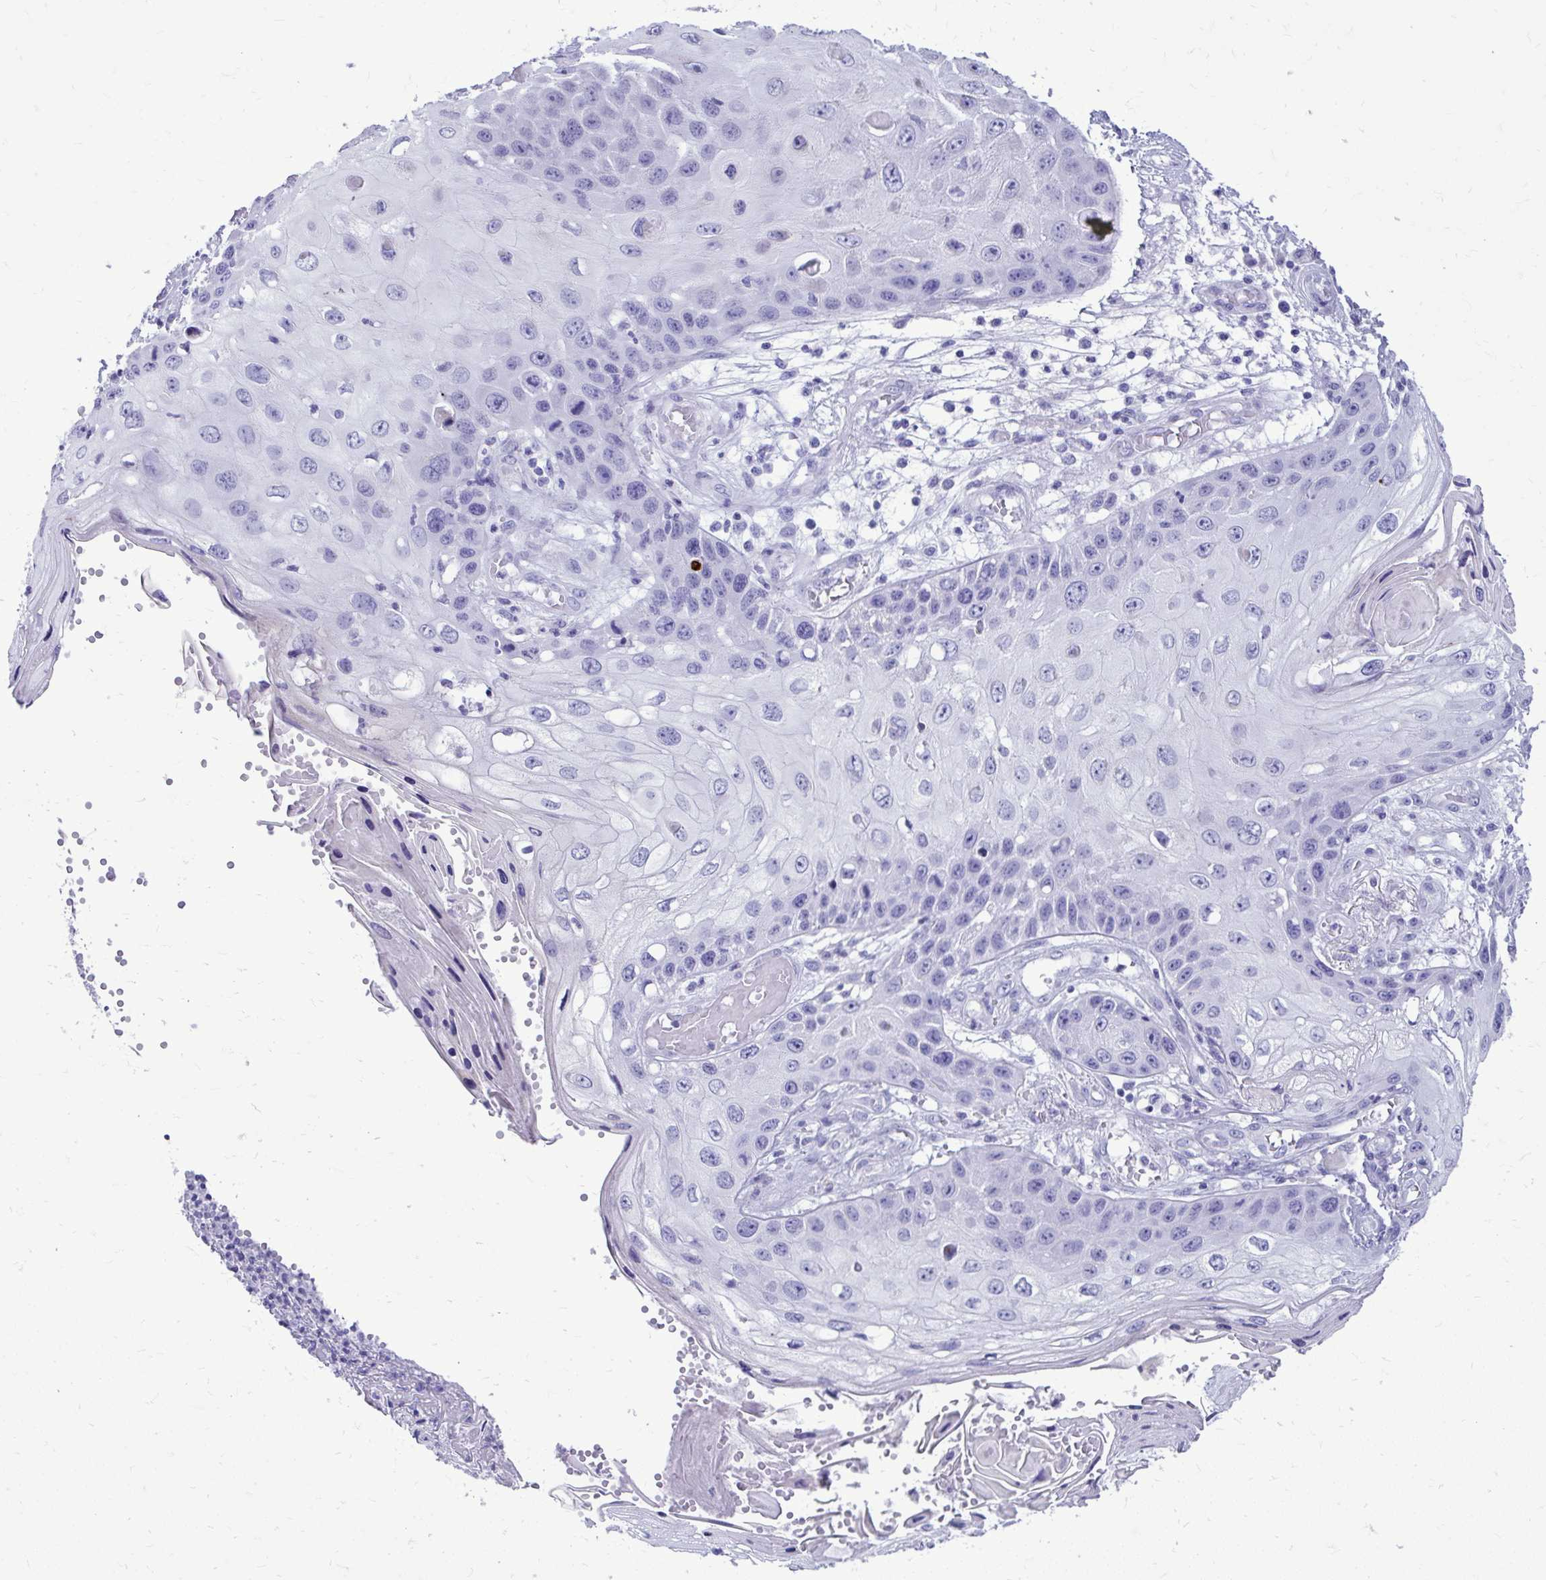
{"staining": {"intensity": "negative", "quantity": "none", "location": "none"}, "tissue": "skin cancer", "cell_type": "Tumor cells", "image_type": "cancer", "snomed": [{"axis": "morphology", "description": "Squamous cell carcinoma, NOS"}, {"axis": "topography", "description": "Skin"}, {"axis": "topography", "description": "Vulva"}], "caption": "This is an immunohistochemistry (IHC) histopathology image of skin cancer (squamous cell carcinoma). There is no expression in tumor cells.", "gene": "BCL6B", "patient": {"sex": "female", "age": 44}}